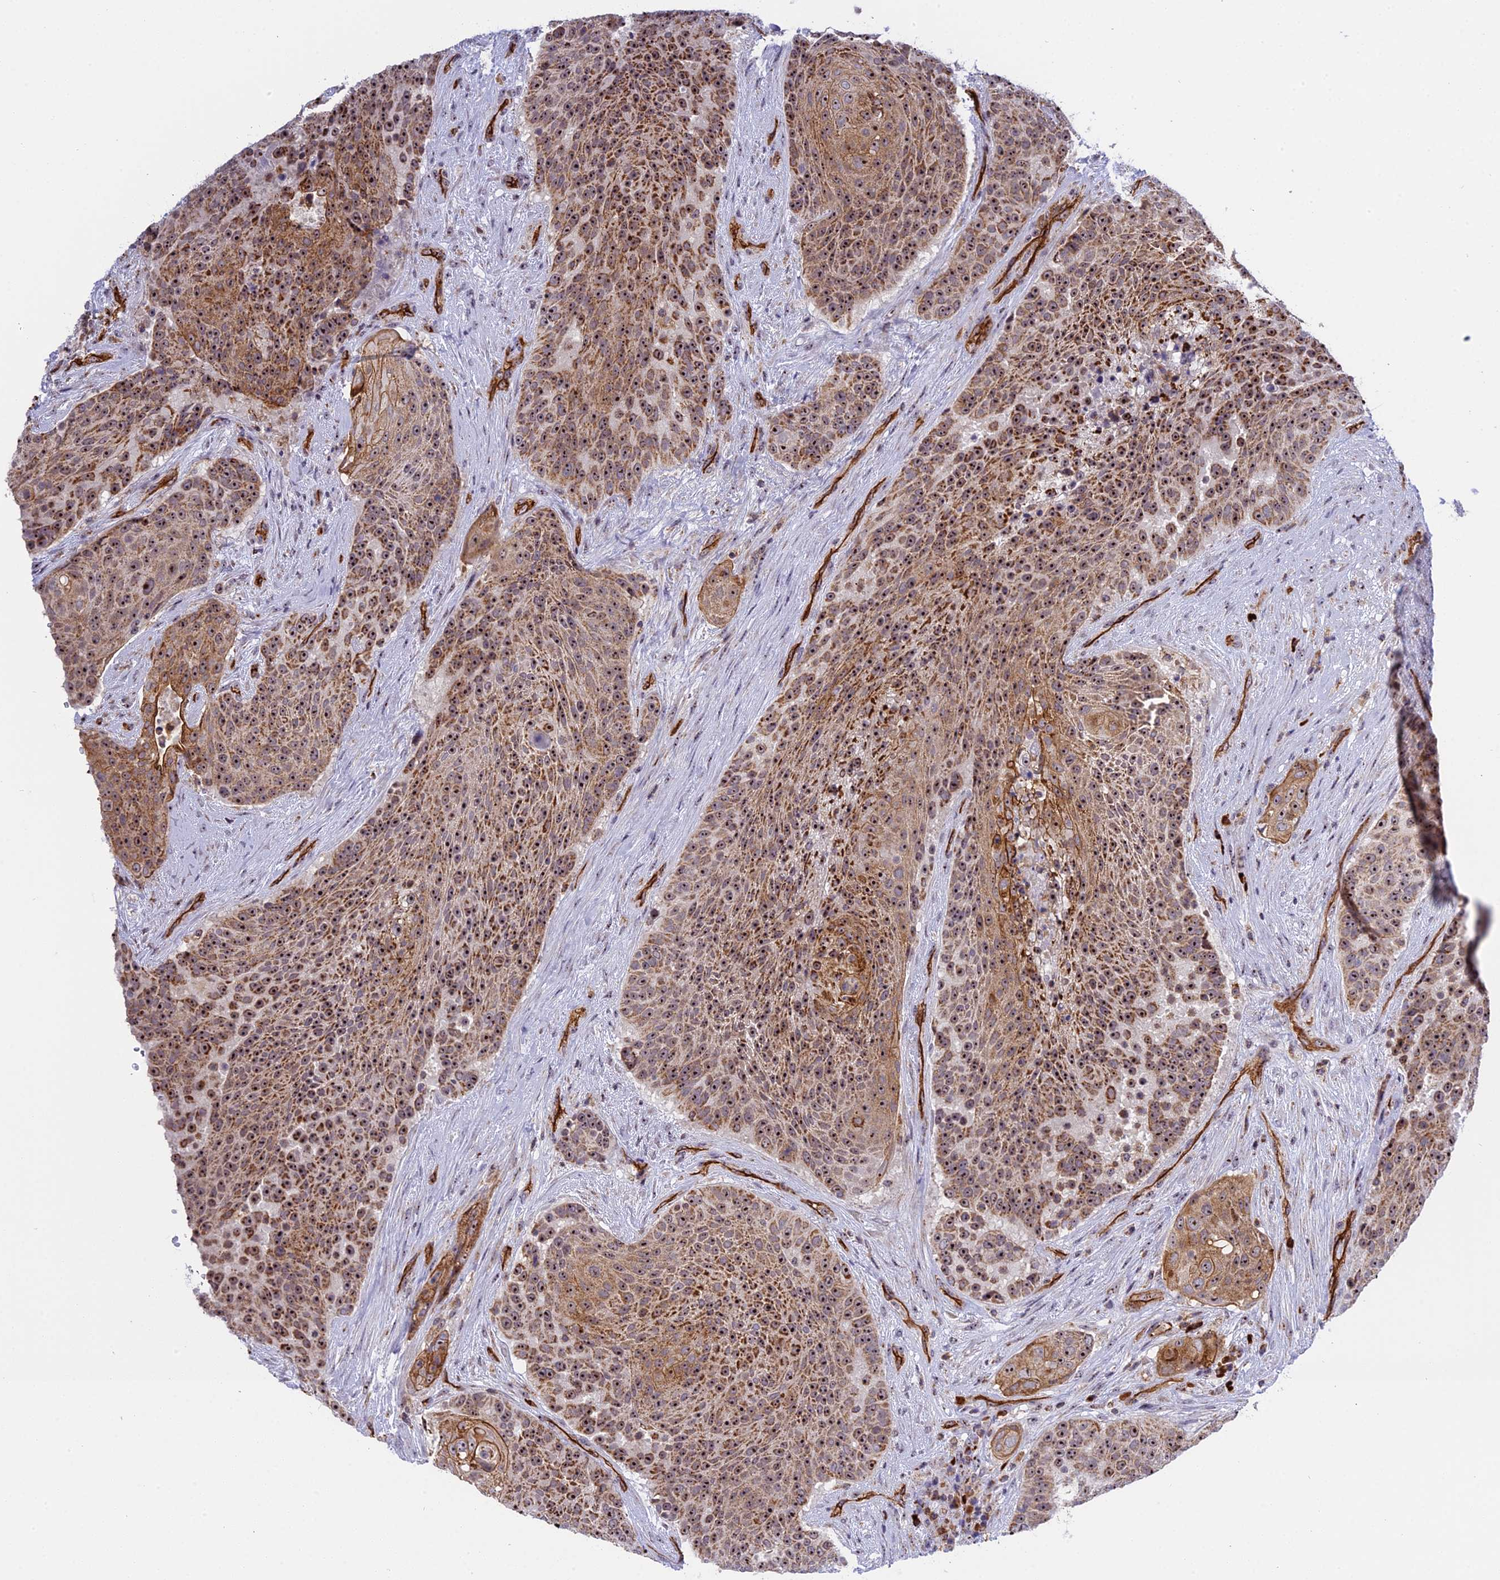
{"staining": {"intensity": "moderate", "quantity": ">75%", "location": "cytoplasmic/membranous,nuclear"}, "tissue": "urothelial cancer", "cell_type": "Tumor cells", "image_type": "cancer", "snomed": [{"axis": "morphology", "description": "Urothelial carcinoma, High grade"}, {"axis": "topography", "description": "Urinary bladder"}], "caption": "This is a histology image of IHC staining of urothelial cancer, which shows moderate staining in the cytoplasmic/membranous and nuclear of tumor cells.", "gene": "MPND", "patient": {"sex": "female", "age": 63}}